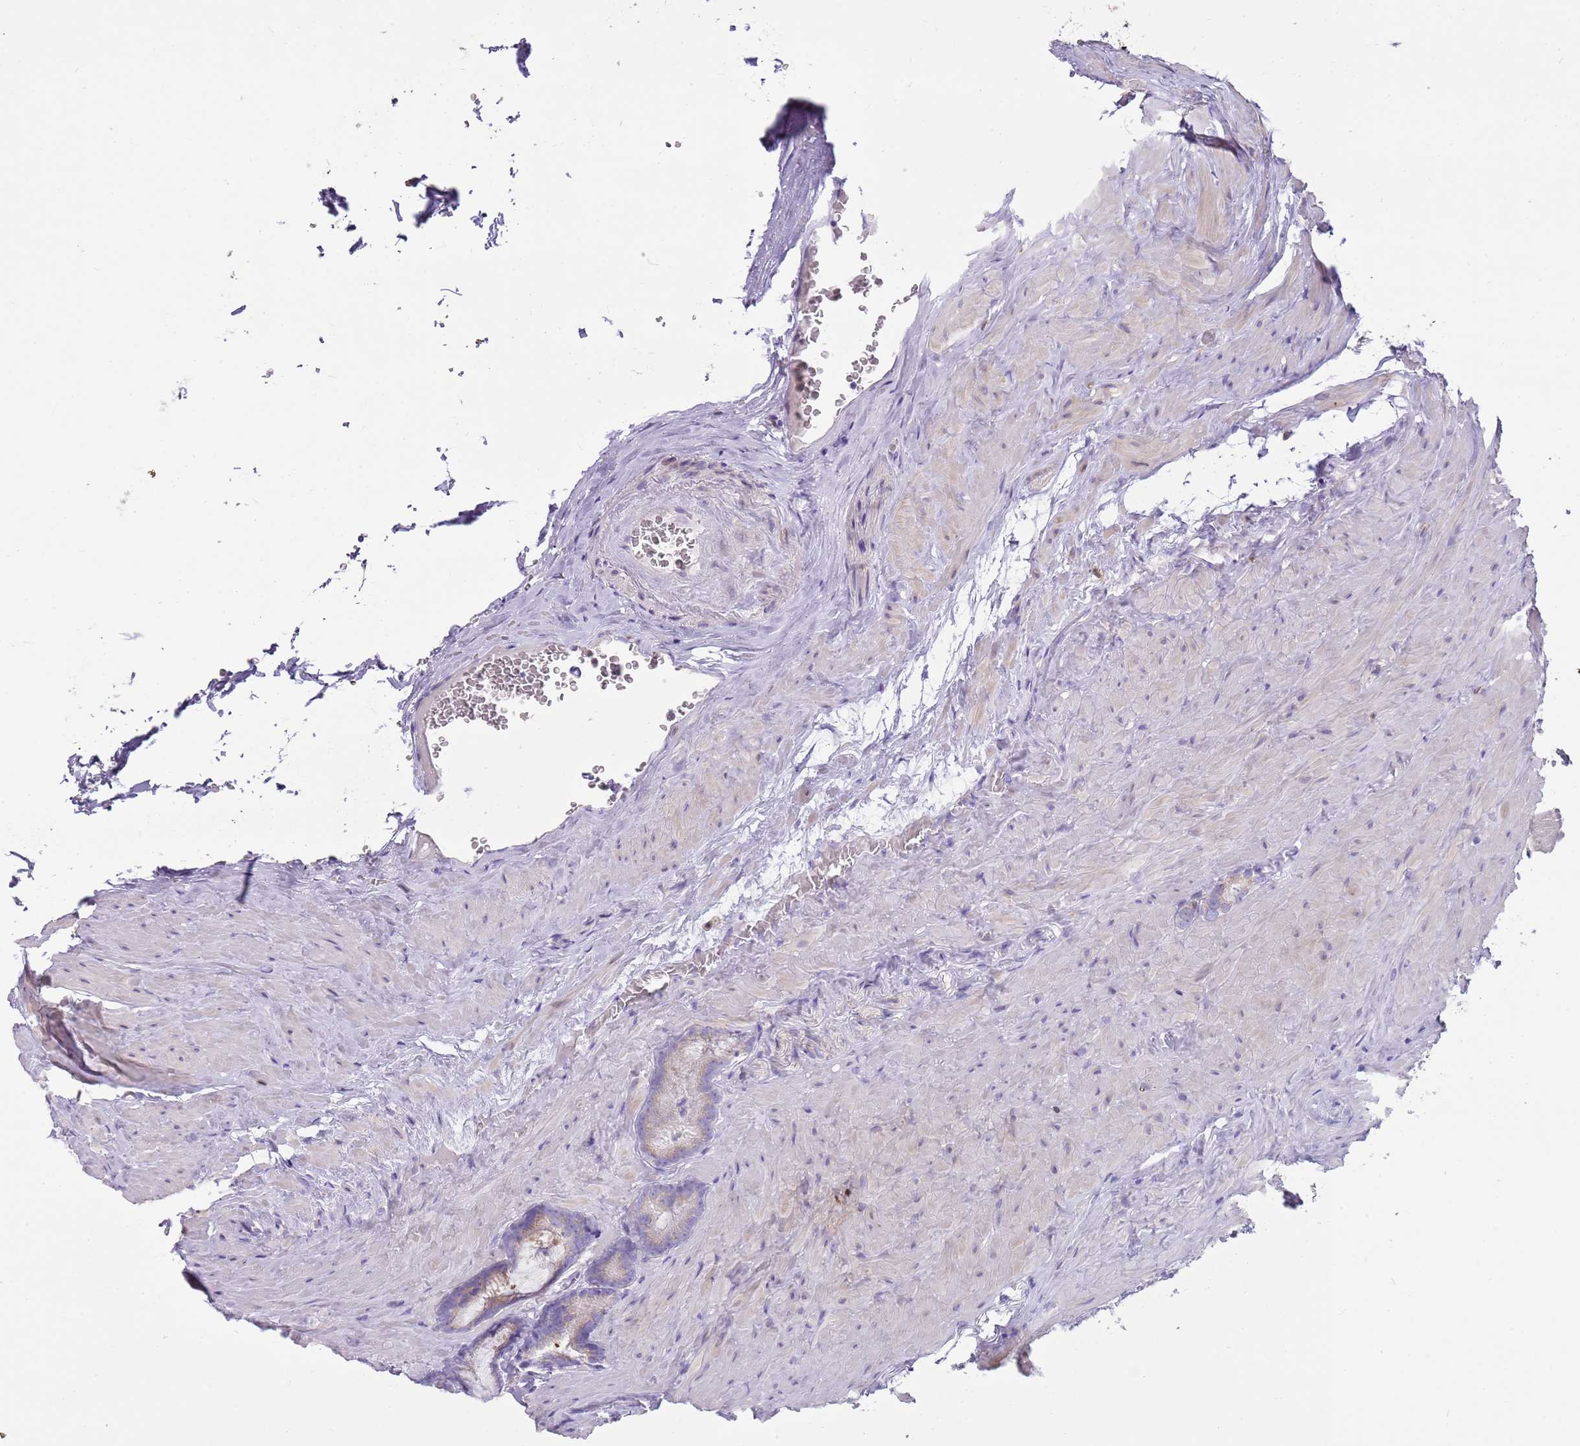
{"staining": {"intensity": "weak", "quantity": "25%-75%", "location": "cytoplasmic/membranous"}, "tissue": "prostate cancer", "cell_type": "Tumor cells", "image_type": "cancer", "snomed": [{"axis": "morphology", "description": "Adenocarcinoma, High grade"}, {"axis": "topography", "description": "Prostate"}], "caption": "Protein expression analysis of human prostate cancer reveals weak cytoplasmic/membranous staining in about 25%-75% of tumor cells.", "gene": "DIPK1C", "patient": {"sex": "male", "age": 66}}